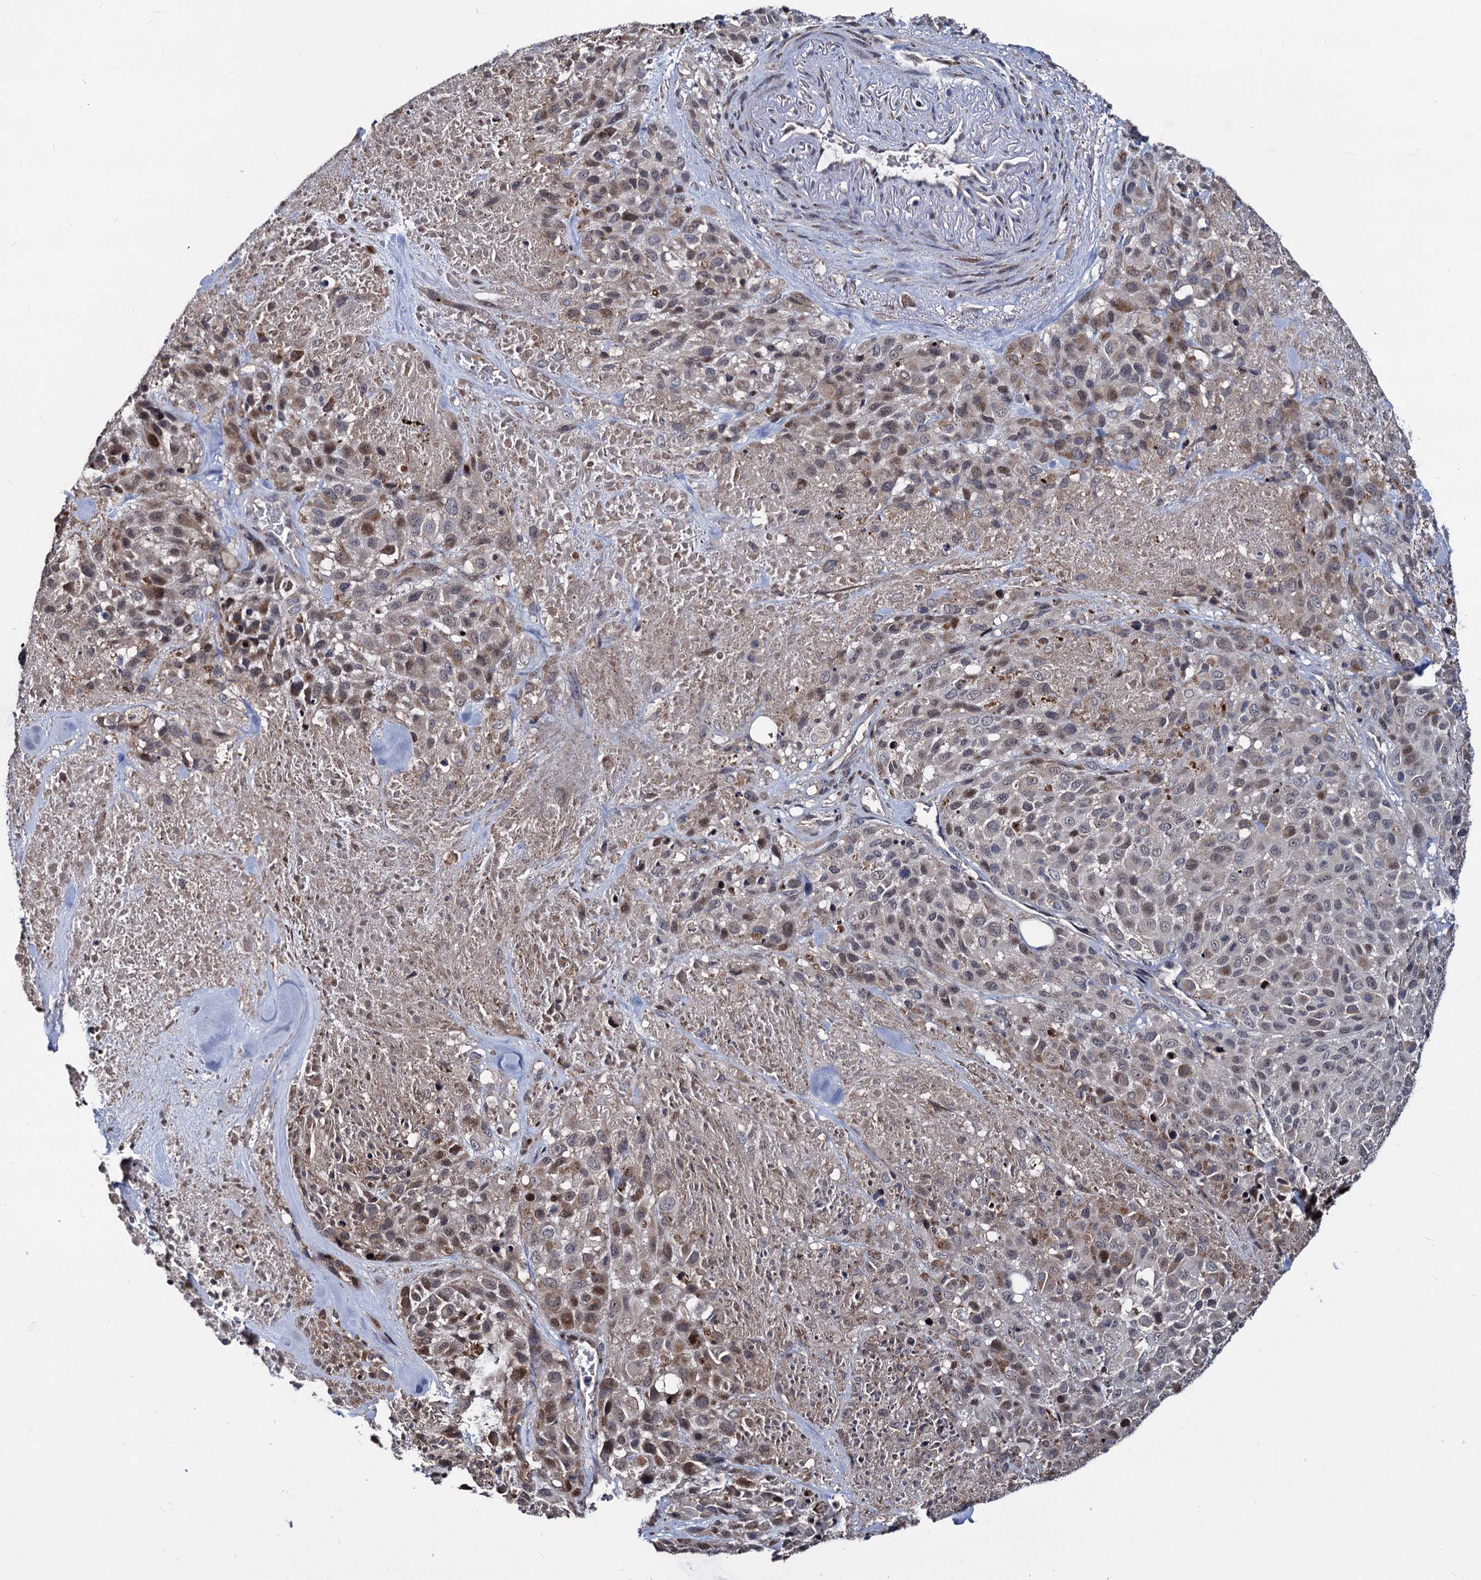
{"staining": {"intensity": "moderate", "quantity": "<25%", "location": "cytoplasmic/membranous,nuclear"}, "tissue": "melanoma", "cell_type": "Tumor cells", "image_type": "cancer", "snomed": [{"axis": "morphology", "description": "Malignant melanoma, Metastatic site"}, {"axis": "topography", "description": "Skin"}], "caption": "The photomicrograph displays staining of malignant melanoma (metastatic site), revealing moderate cytoplasmic/membranous and nuclear protein staining (brown color) within tumor cells.", "gene": "SMAGP", "patient": {"sex": "female", "age": 81}}